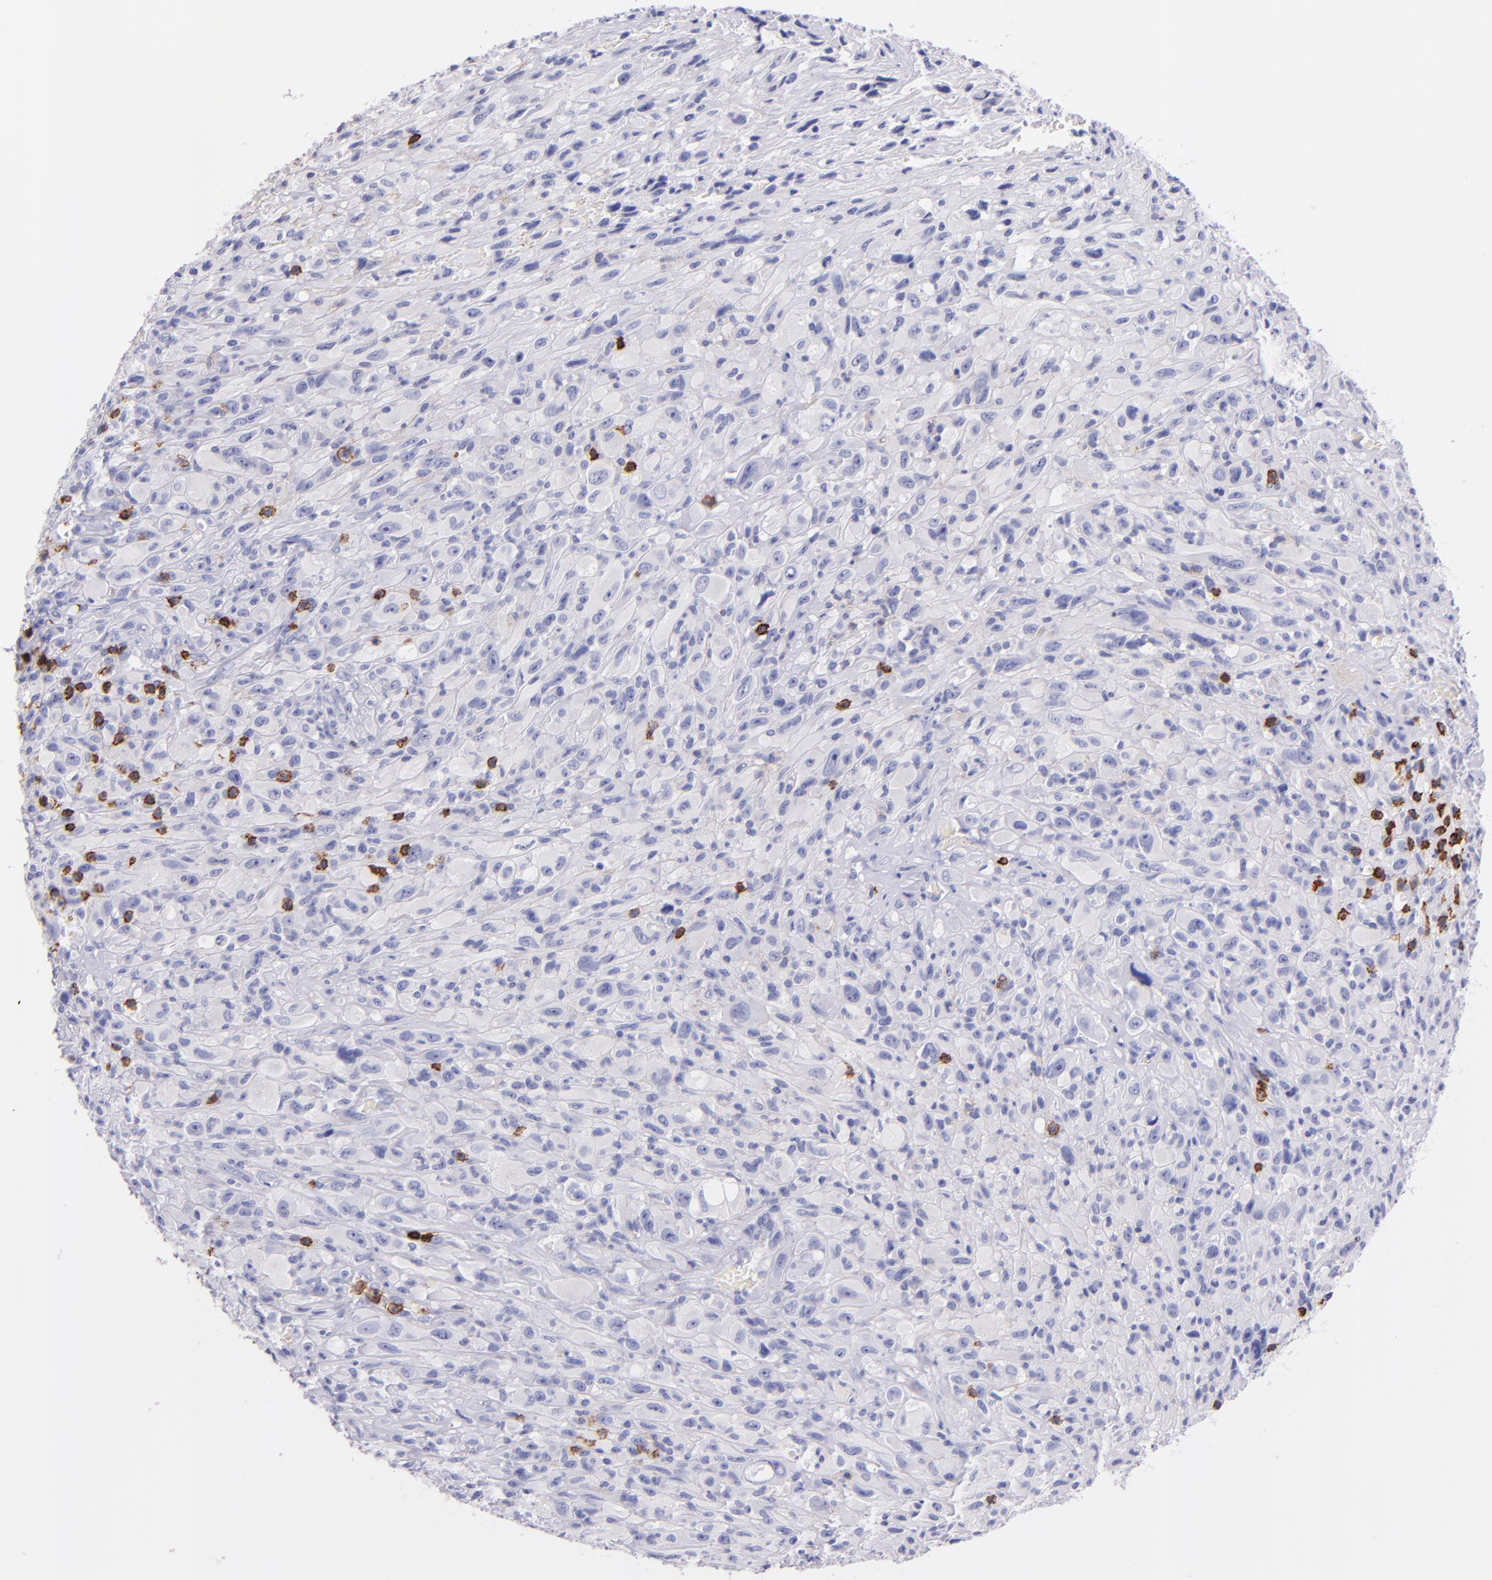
{"staining": {"intensity": "negative", "quantity": "none", "location": "none"}, "tissue": "glioma", "cell_type": "Tumor cells", "image_type": "cancer", "snomed": [{"axis": "morphology", "description": "Glioma, malignant, High grade"}, {"axis": "topography", "description": "Brain"}], "caption": "Malignant glioma (high-grade) stained for a protein using IHC reveals no positivity tumor cells.", "gene": "SPN", "patient": {"sex": "male", "age": 48}}